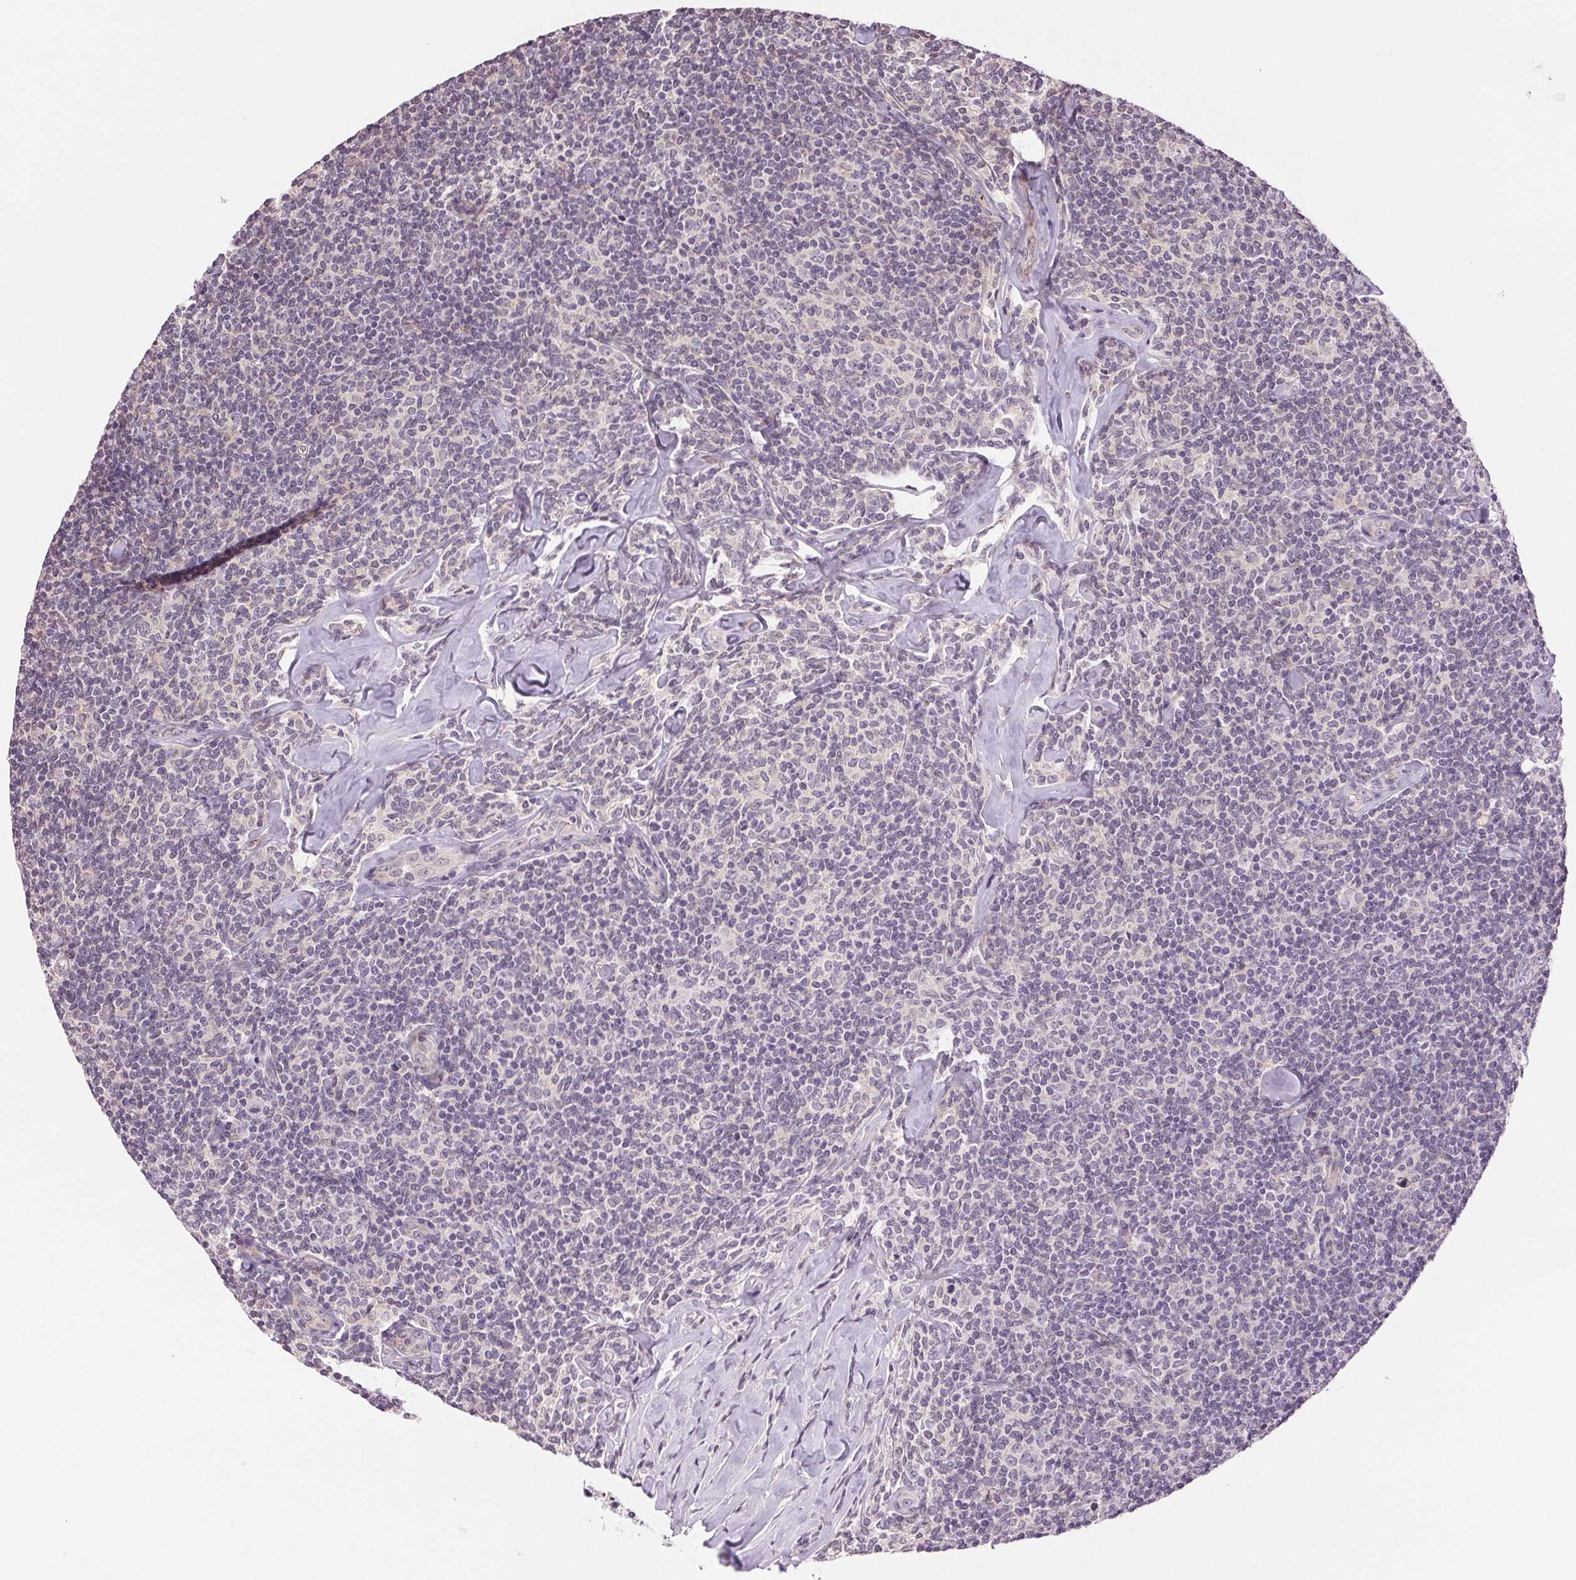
{"staining": {"intensity": "negative", "quantity": "none", "location": "none"}, "tissue": "lymphoma", "cell_type": "Tumor cells", "image_type": "cancer", "snomed": [{"axis": "morphology", "description": "Malignant lymphoma, non-Hodgkin's type, Low grade"}, {"axis": "topography", "description": "Lymph node"}], "caption": "Image shows no protein positivity in tumor cells of lymphoma tissue.", "gene": "TNNT3", "patient": {"sex": "female", "age": 56}}